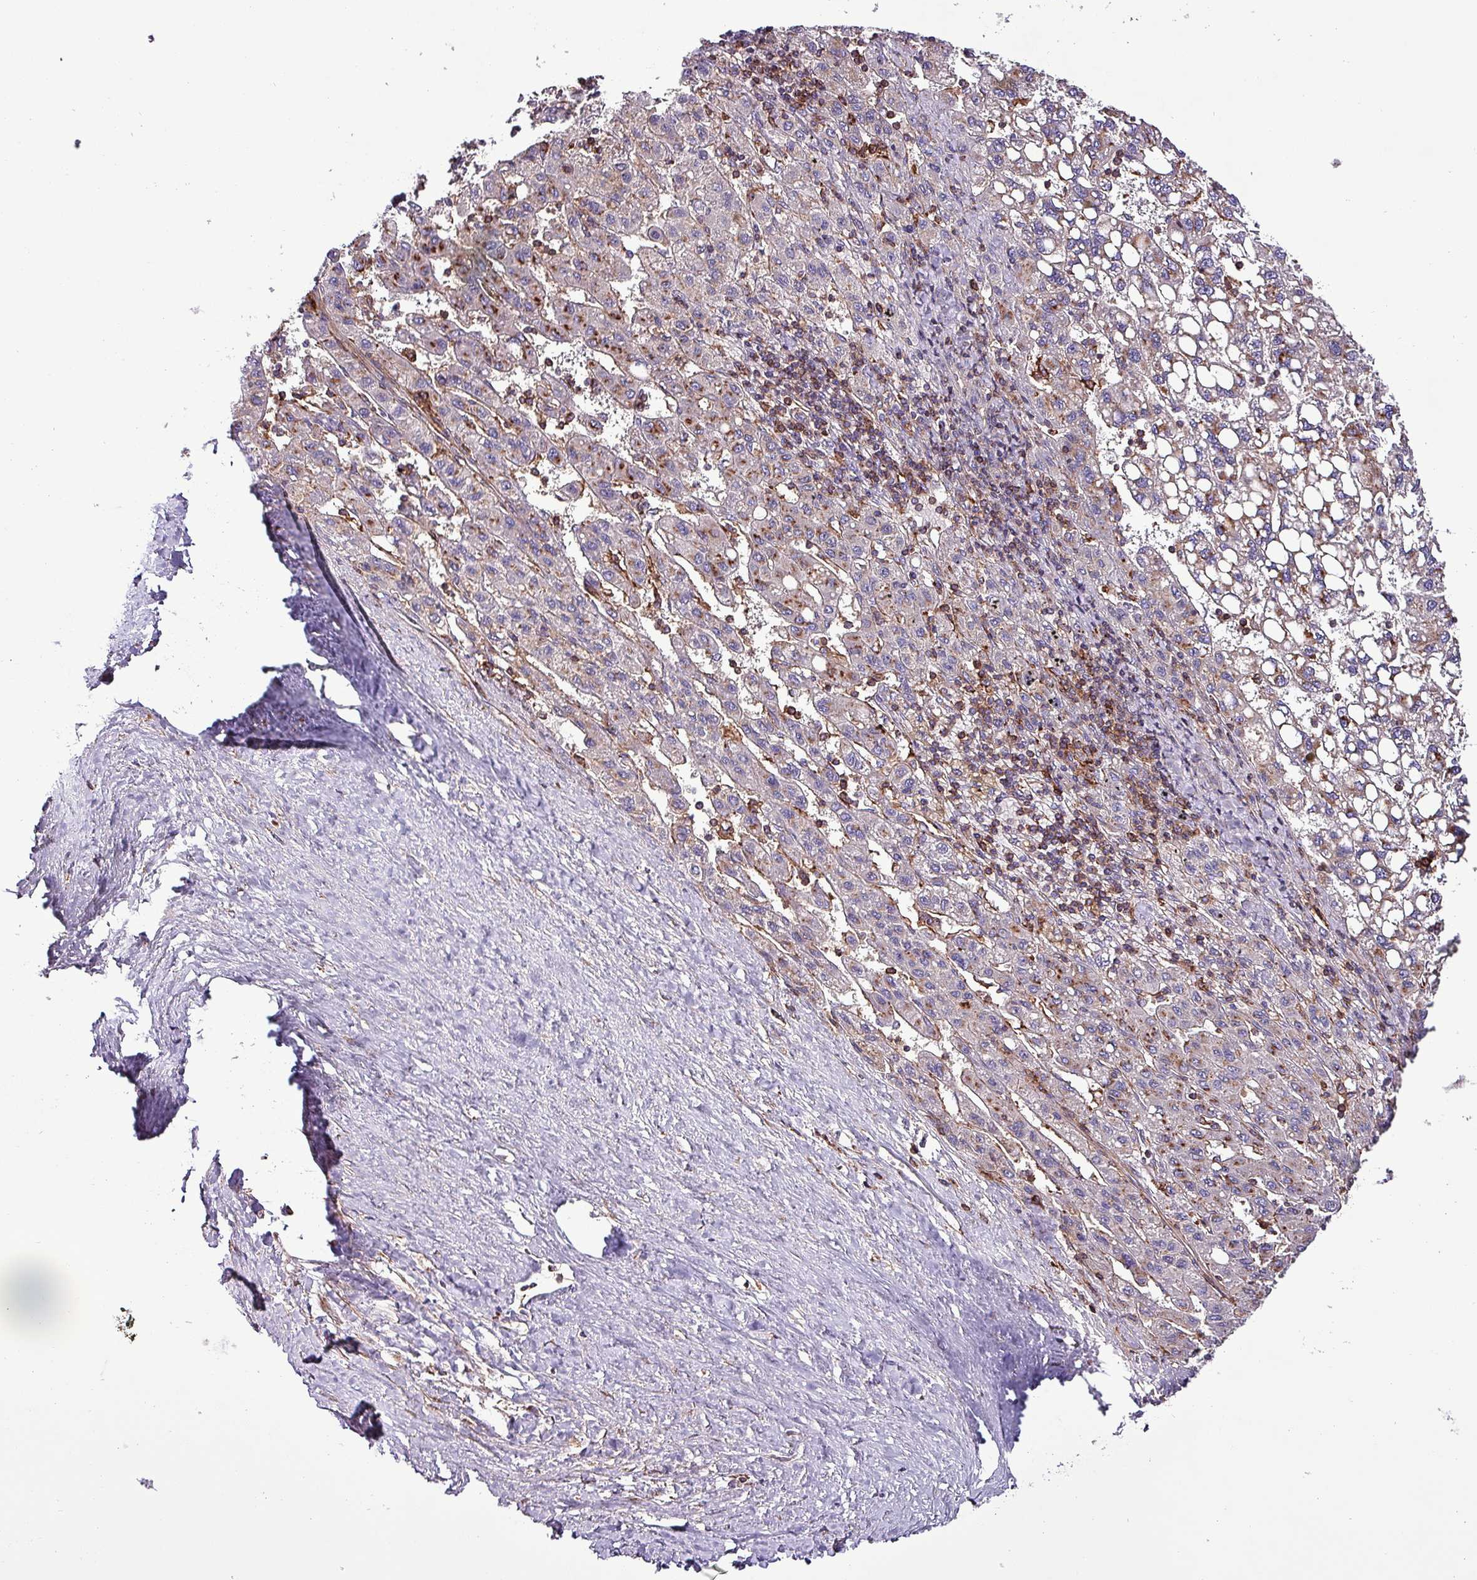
{"staining": {"intensity": "moderate", "quantity": "<25%", "location": "cytoplasmic/membranous"}, "tissue": "liver cancer", "cell_type": "Tumor cells", "image_type": "cancer", "snomed": [{"axis": "morphology", "description": "Carcinoma, Hepatocellular, NOS"}, {"axis": "topography", "description": "Liver"}], "caption": "IHC histopathology image of human hepatocellular carcinoma (liver) stained for a protein (brown), which exhibits low levels of moderate cytoplasmic/membranous expression in about <25% of tumor cells.", "gene": "VAMP4", "patient": {"sex": "female", "age": 82}}